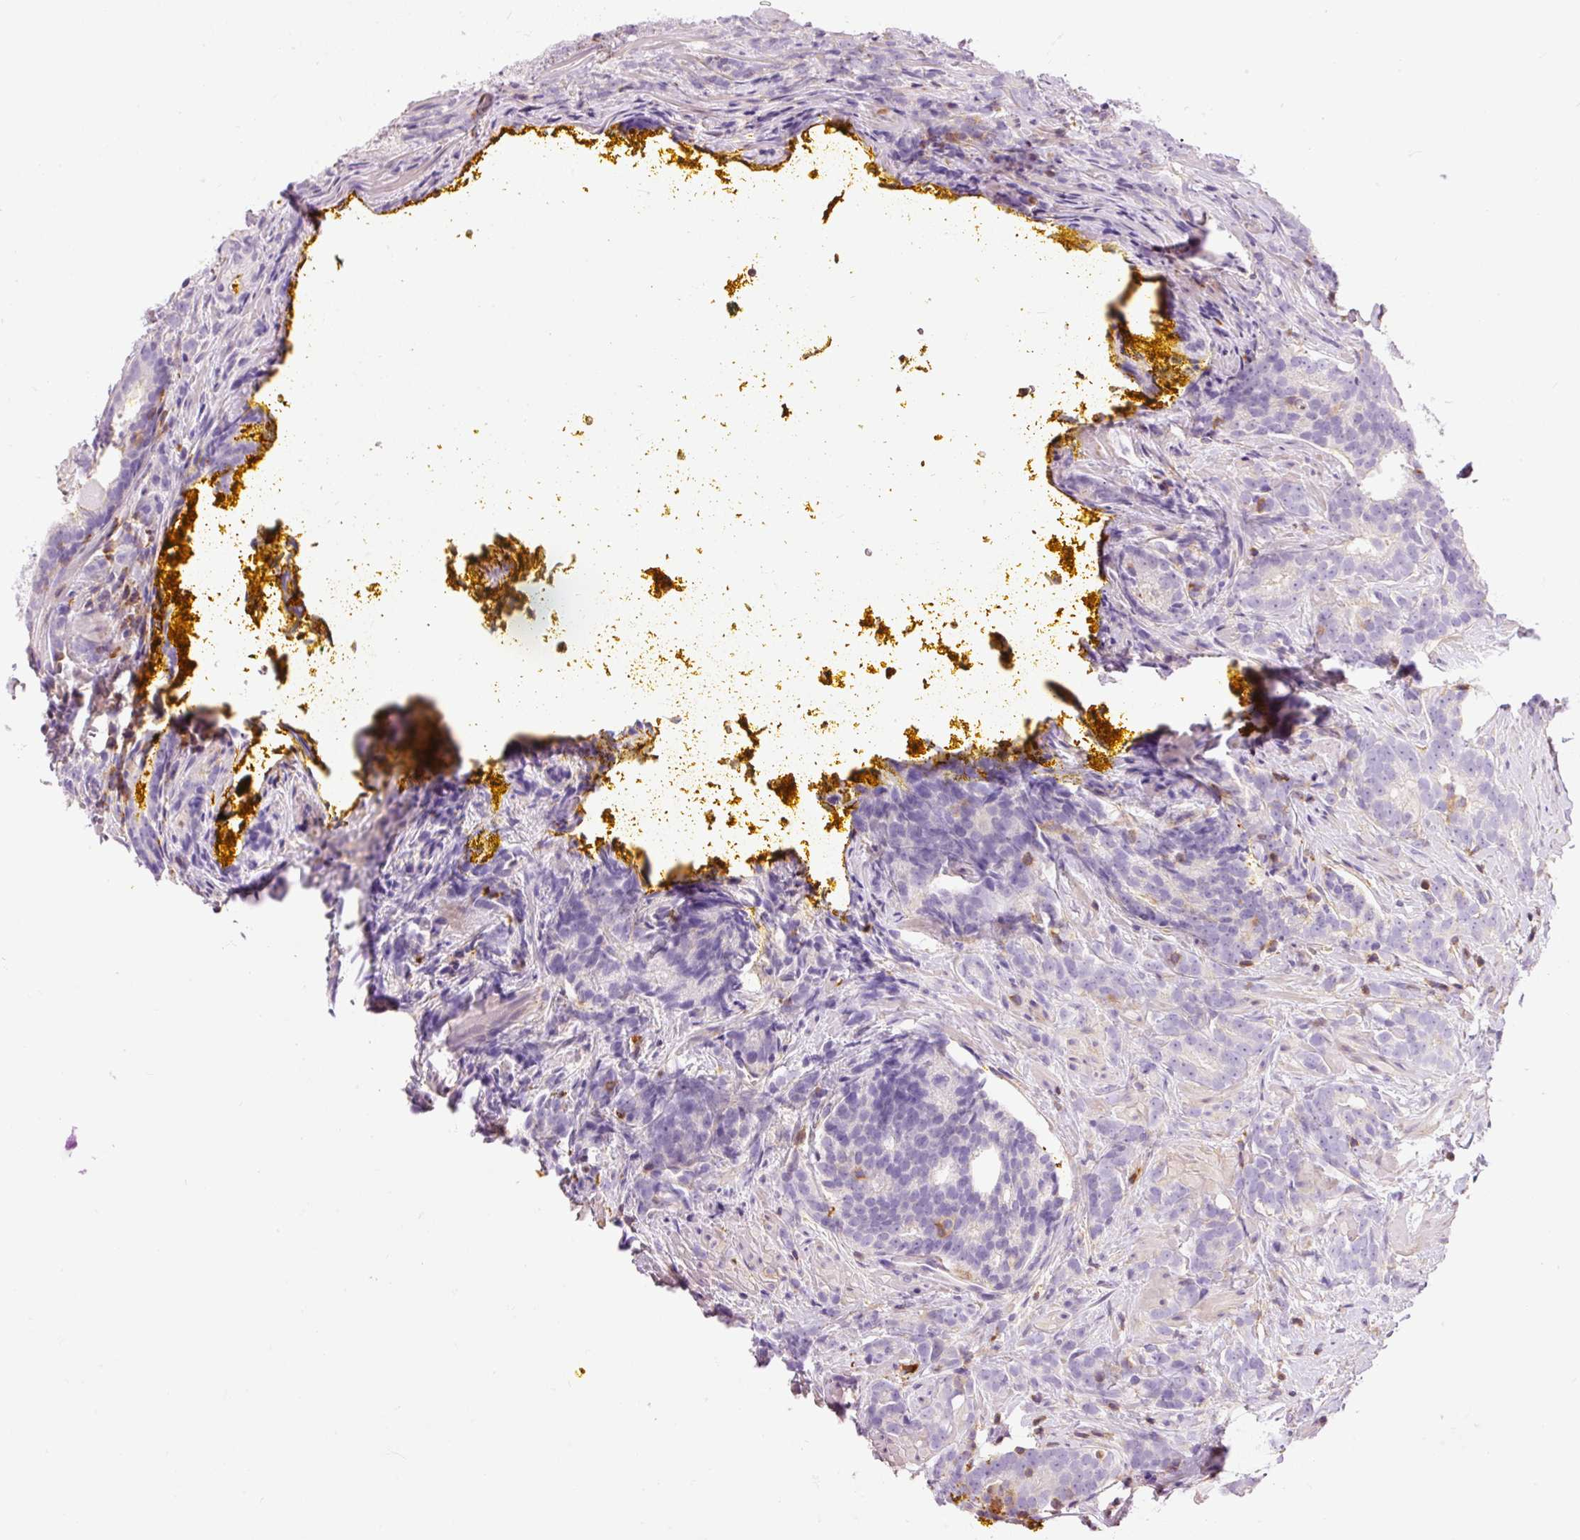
{"staining": {"intensity": "negative", "quantity": "none", "location": "none"}, "tissue": "prostate cancer", "cell_type": "Tumor cells", "image_type": "cancer", "snomed": [{"axis": "morphology", "description": "Adenocarcinoma, High grade"}, {"axis": "topography", "description": "Prostate"}], "caption": "Tumor cells are negative for brown protein staining in prostate cancer (high-grade adenocarcinoma).", "gene": "DOK6", "patient": {"sex": "male", "age": 64}}